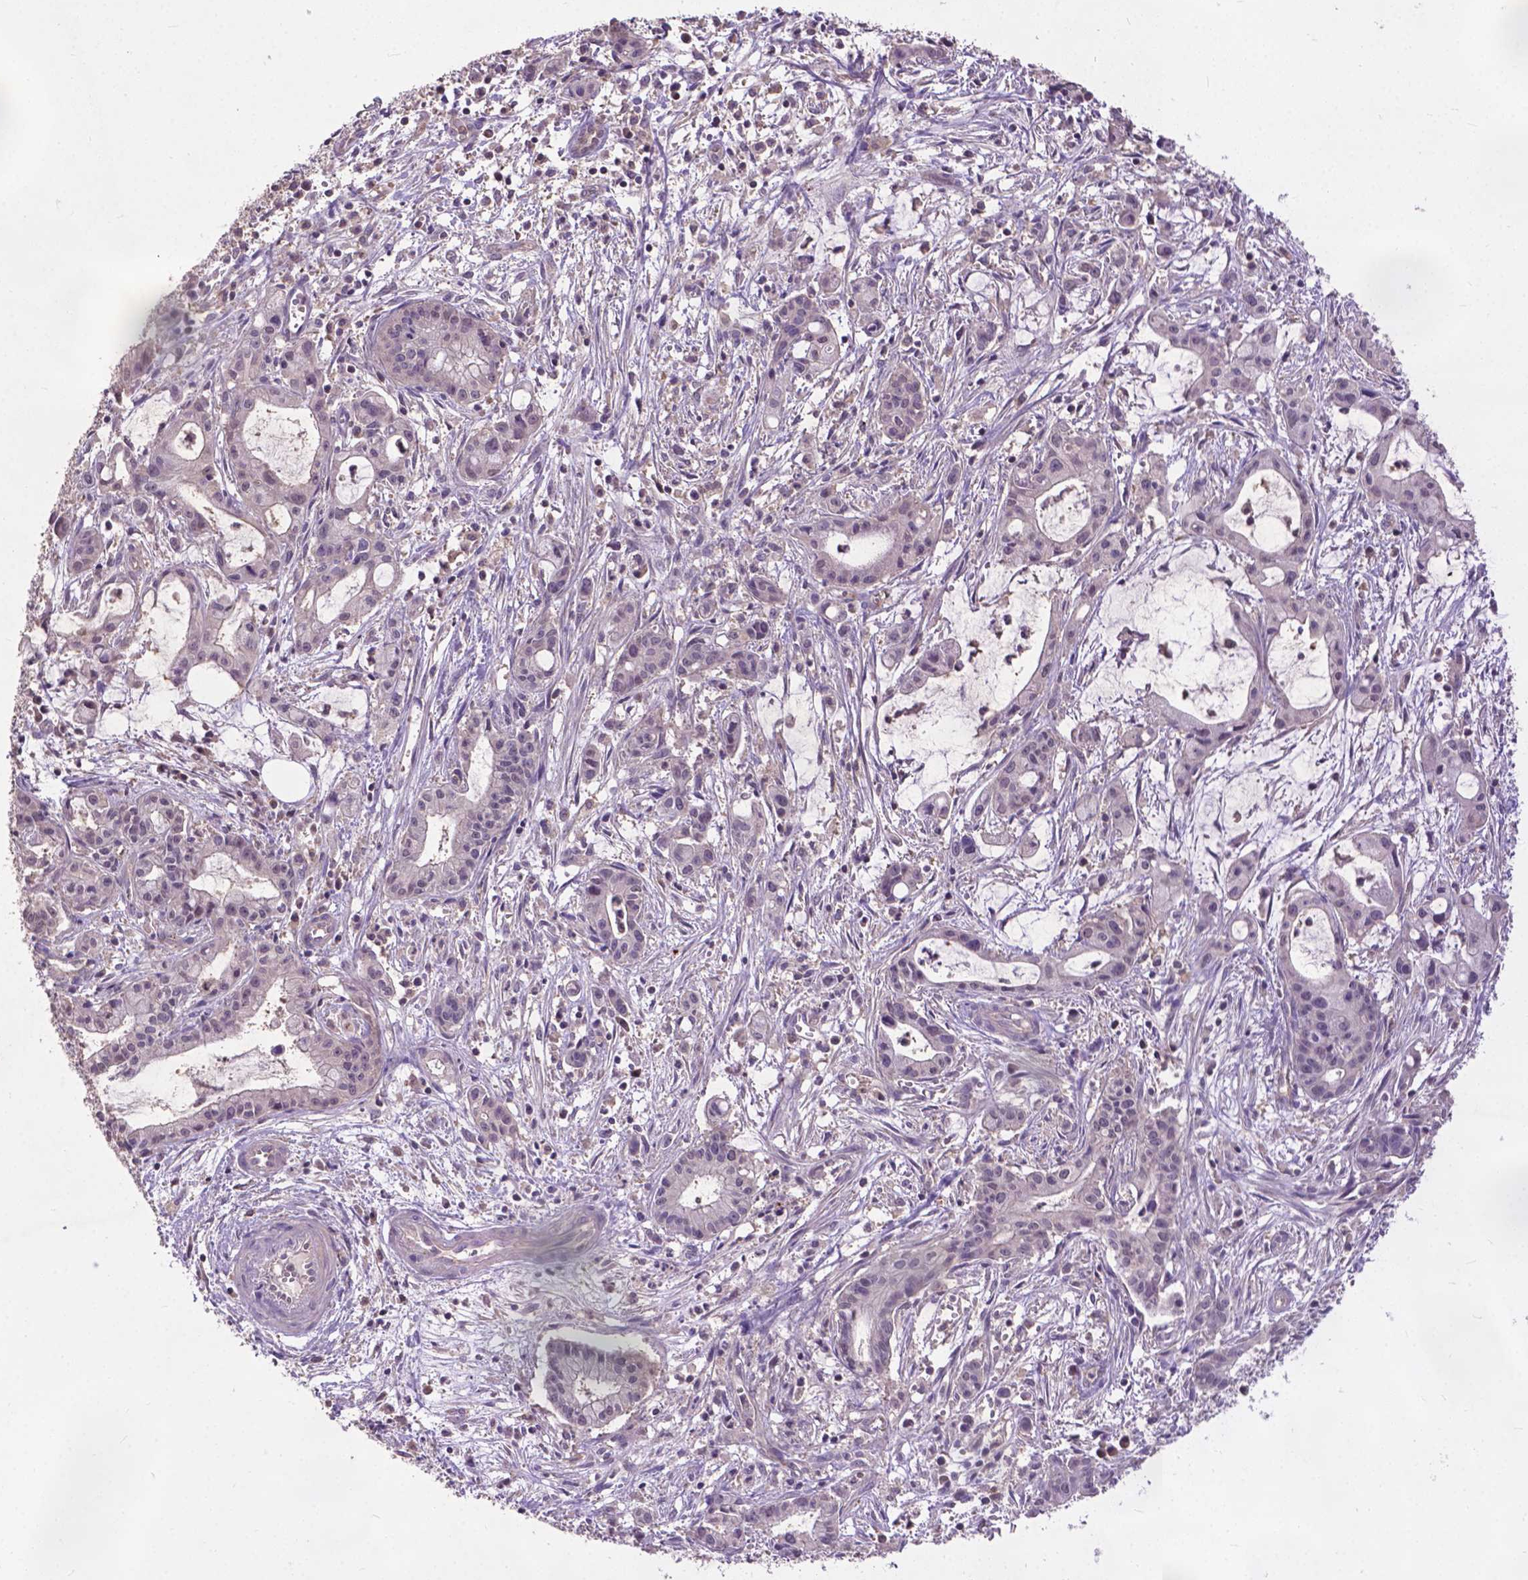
{"staining": {"intensity": "negative", "quantity": "none", "location": "none"}, "tissue": "pancreatic cancer", "cell_type": "Tumor cells", "image_type": "cancer", "snomed": [{"axis": "morphology", "description": "Adenocarcinoma, NOS"}, {"axis": "topography", "description": "Pancreas"}], "caption": "DAB (3,3'-diaminobenzidine) immunohistochemical staining of pancreatic adenocarcinoma shows no significant positivity in tumor cells. (Stains: DAB (3,3'-diaminobenzidine) immunohistochemistry (IHC) with hematoxylin counter stain, Microscopy: brightfield microscopy at high magnification).", "gene": "ZNF337", "patient": {"sex": "male", "age": 48}}